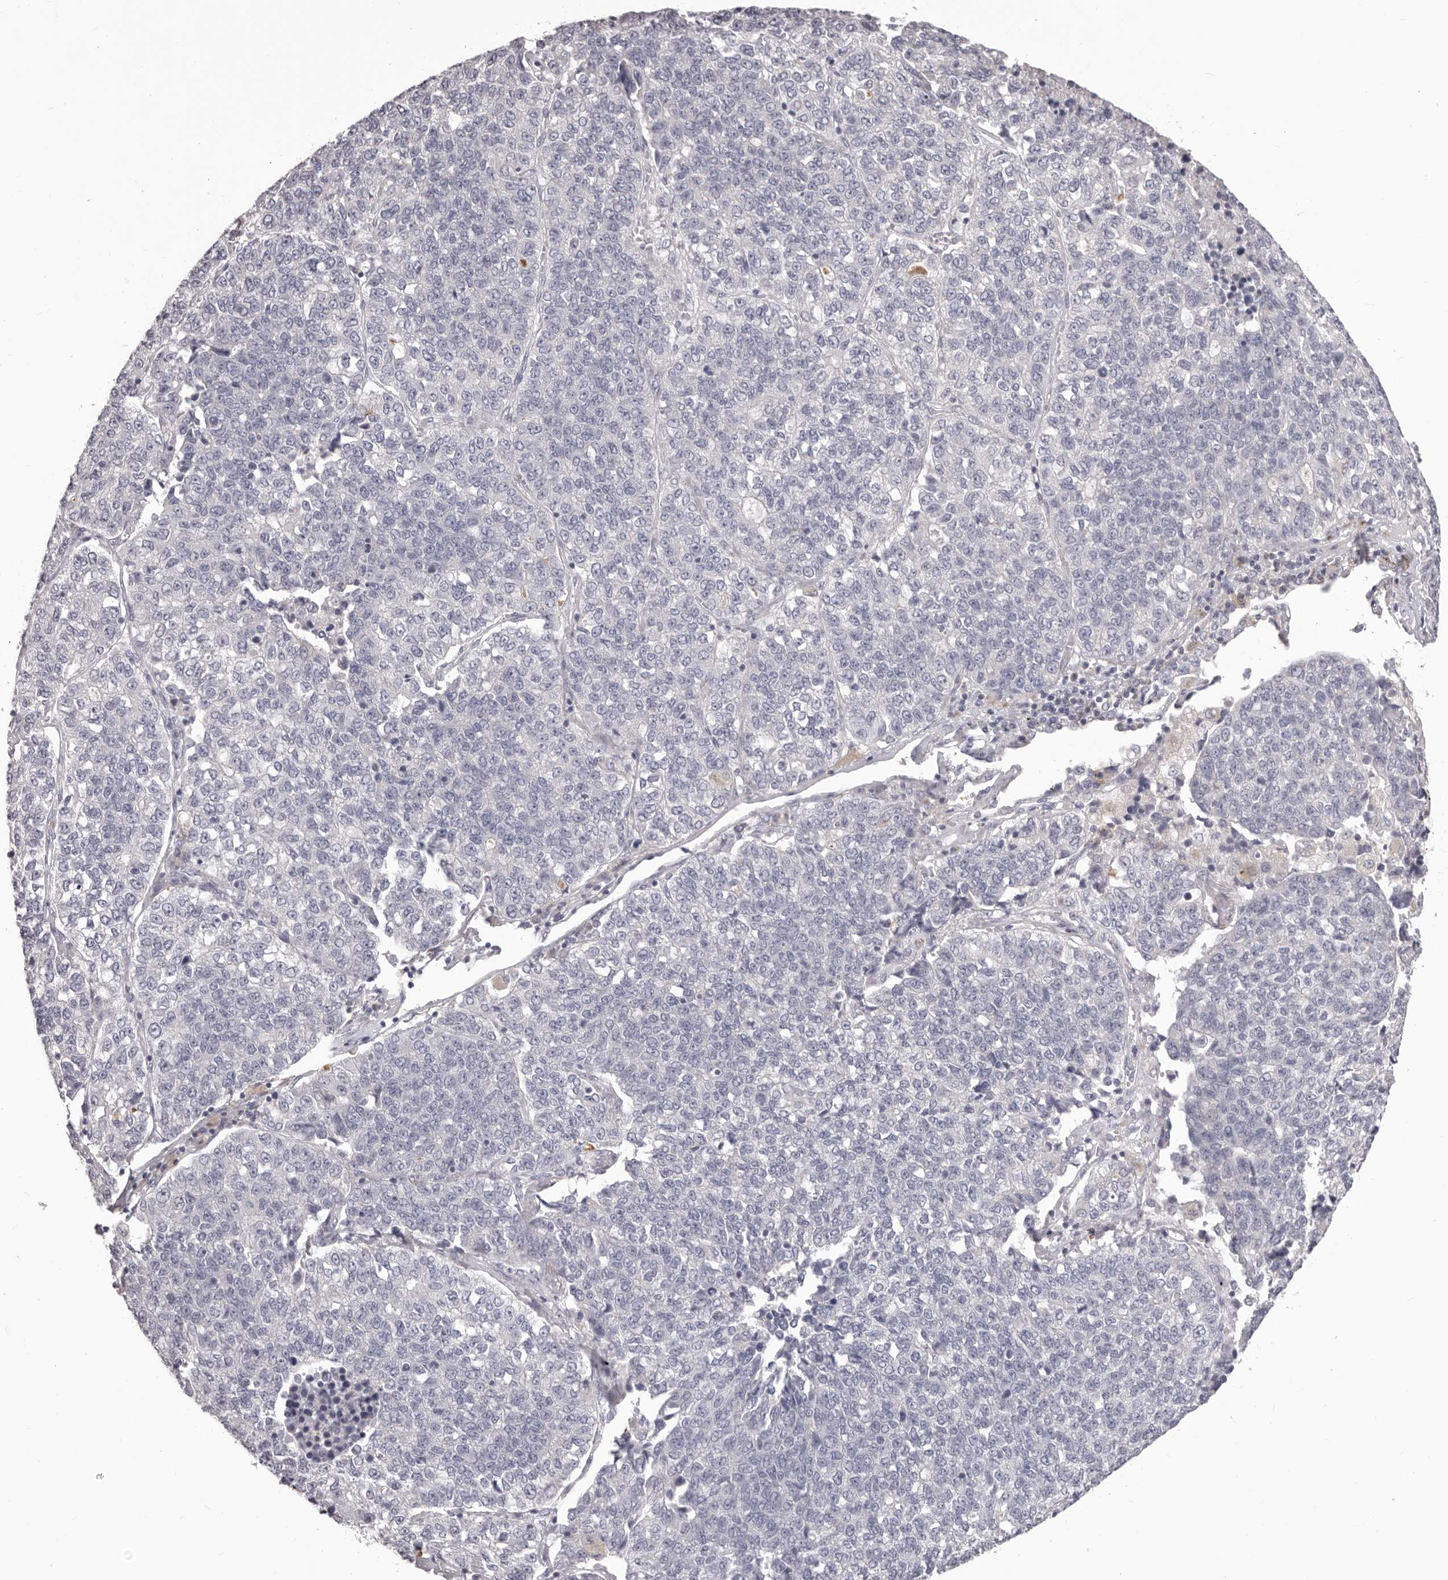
{"staining": {"intensity": "negative", "quantity": "none", "location": "none"}, "tissue": "lung cancer", "cell_type": "Tumor cells", "image_type": "cancer", "snomed": [{"axis": "morphology", "description": "Adenocarcinoma, NOS"}, {"axis": "topography", "description": "Lung"}], "caption": "High power microscopy image of an IHC photomicrograph of lung adenocarcinoma, revealing no significant staining in tumor cells. (IHC, brightfield microscopy, high magnification).", "gene": "PRMT2", "patient": {"sex": "male", "age": 49}}